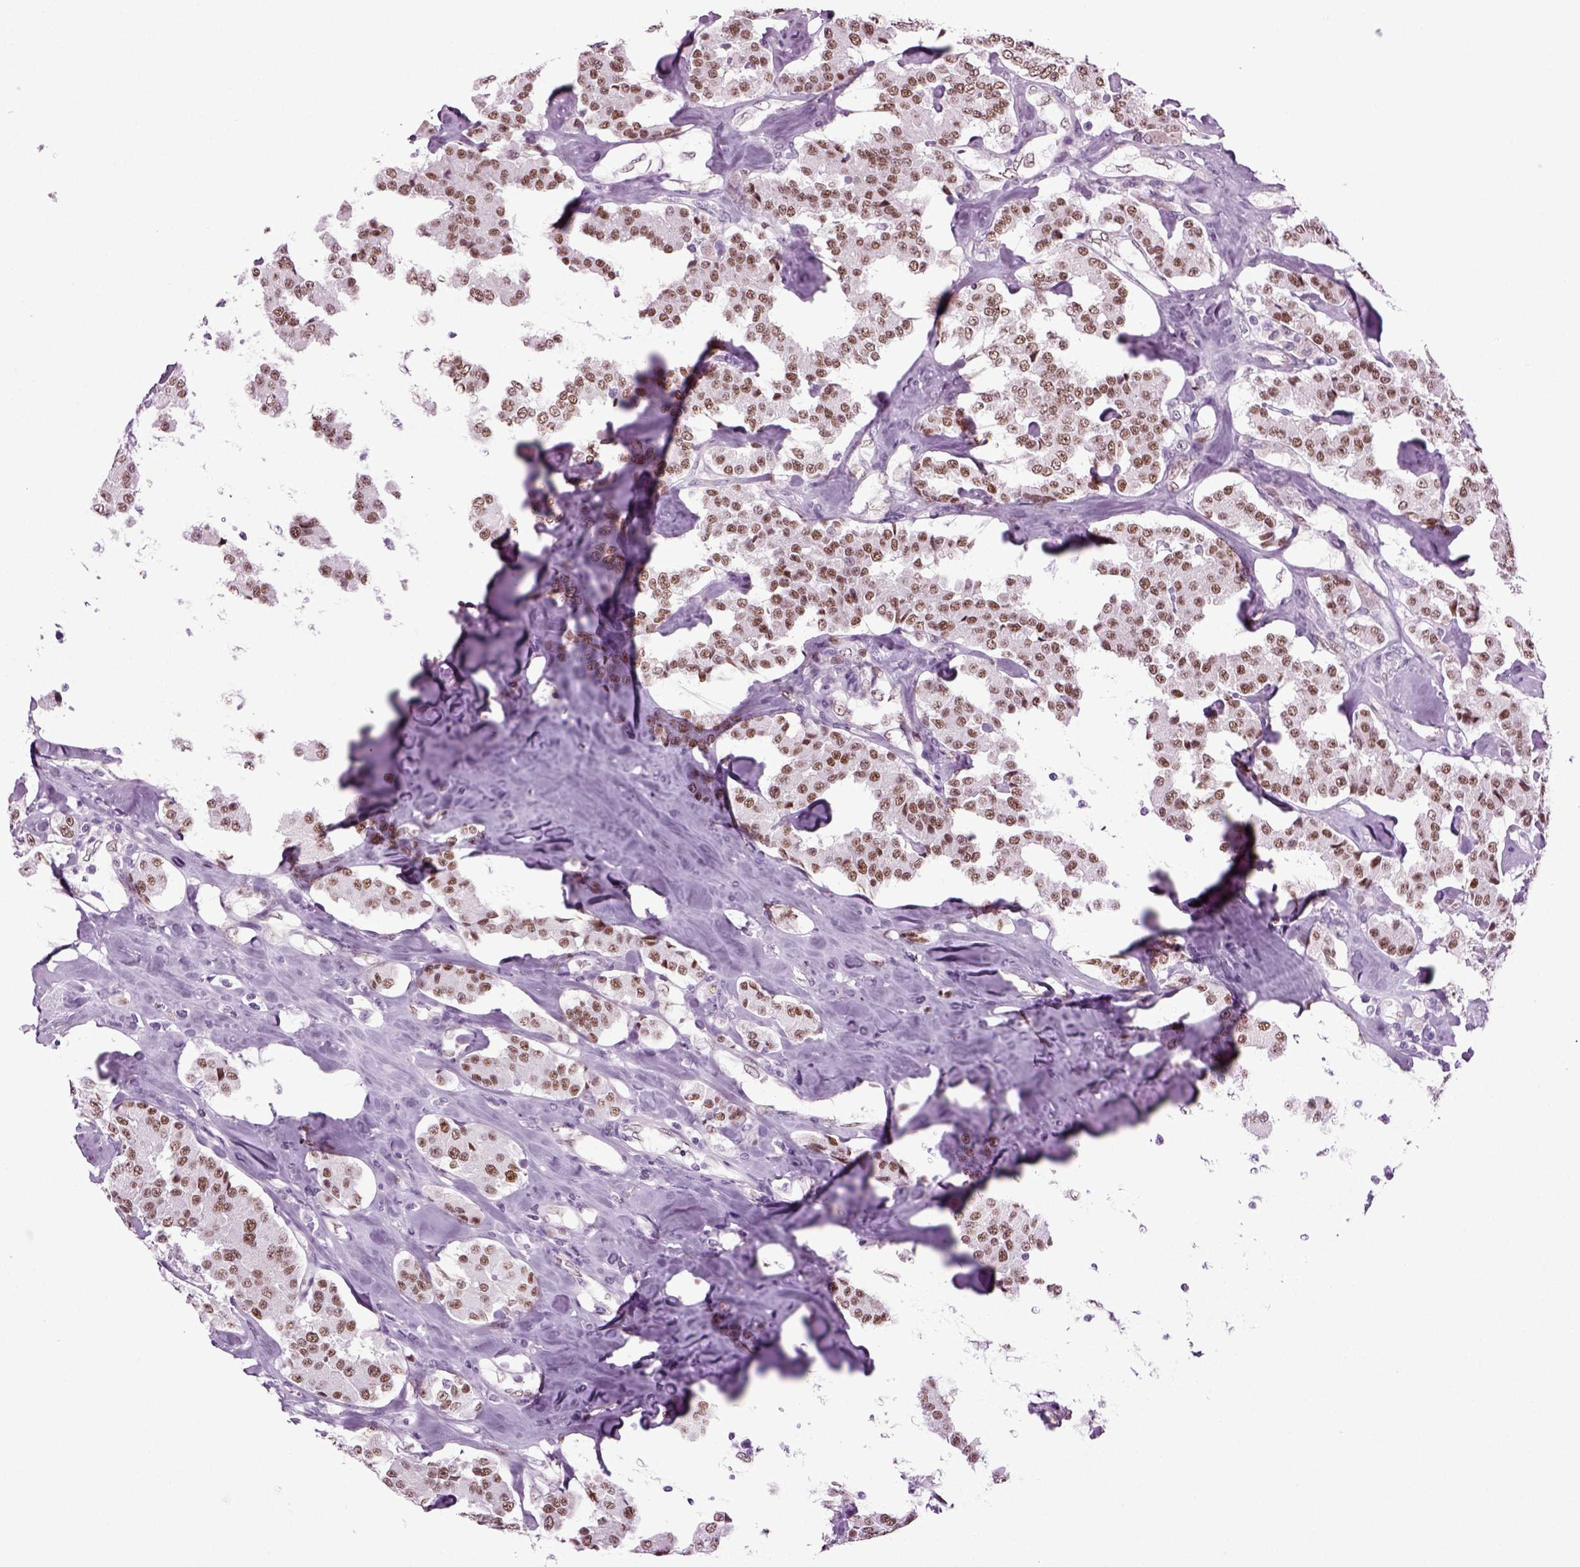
{"staining": {"intensity": "moderate", "quantity": ">75%", "location": "nuclear"}, "tissue": "carcinoid", "cell_type": "Tumor cells", "image_type": "cancer", "snomed": [{"axis": "morphology", "description": "Carcinoid, malignant, NOS"}, {"axis": "topography", "description": "Pancreas"}], "caption": "Moderate nuclear staining is identified in about >75% of tumor cells in malignant carcinoid.", "gene": "RFX3", "patient": {"sex": "male", "age": 41}}